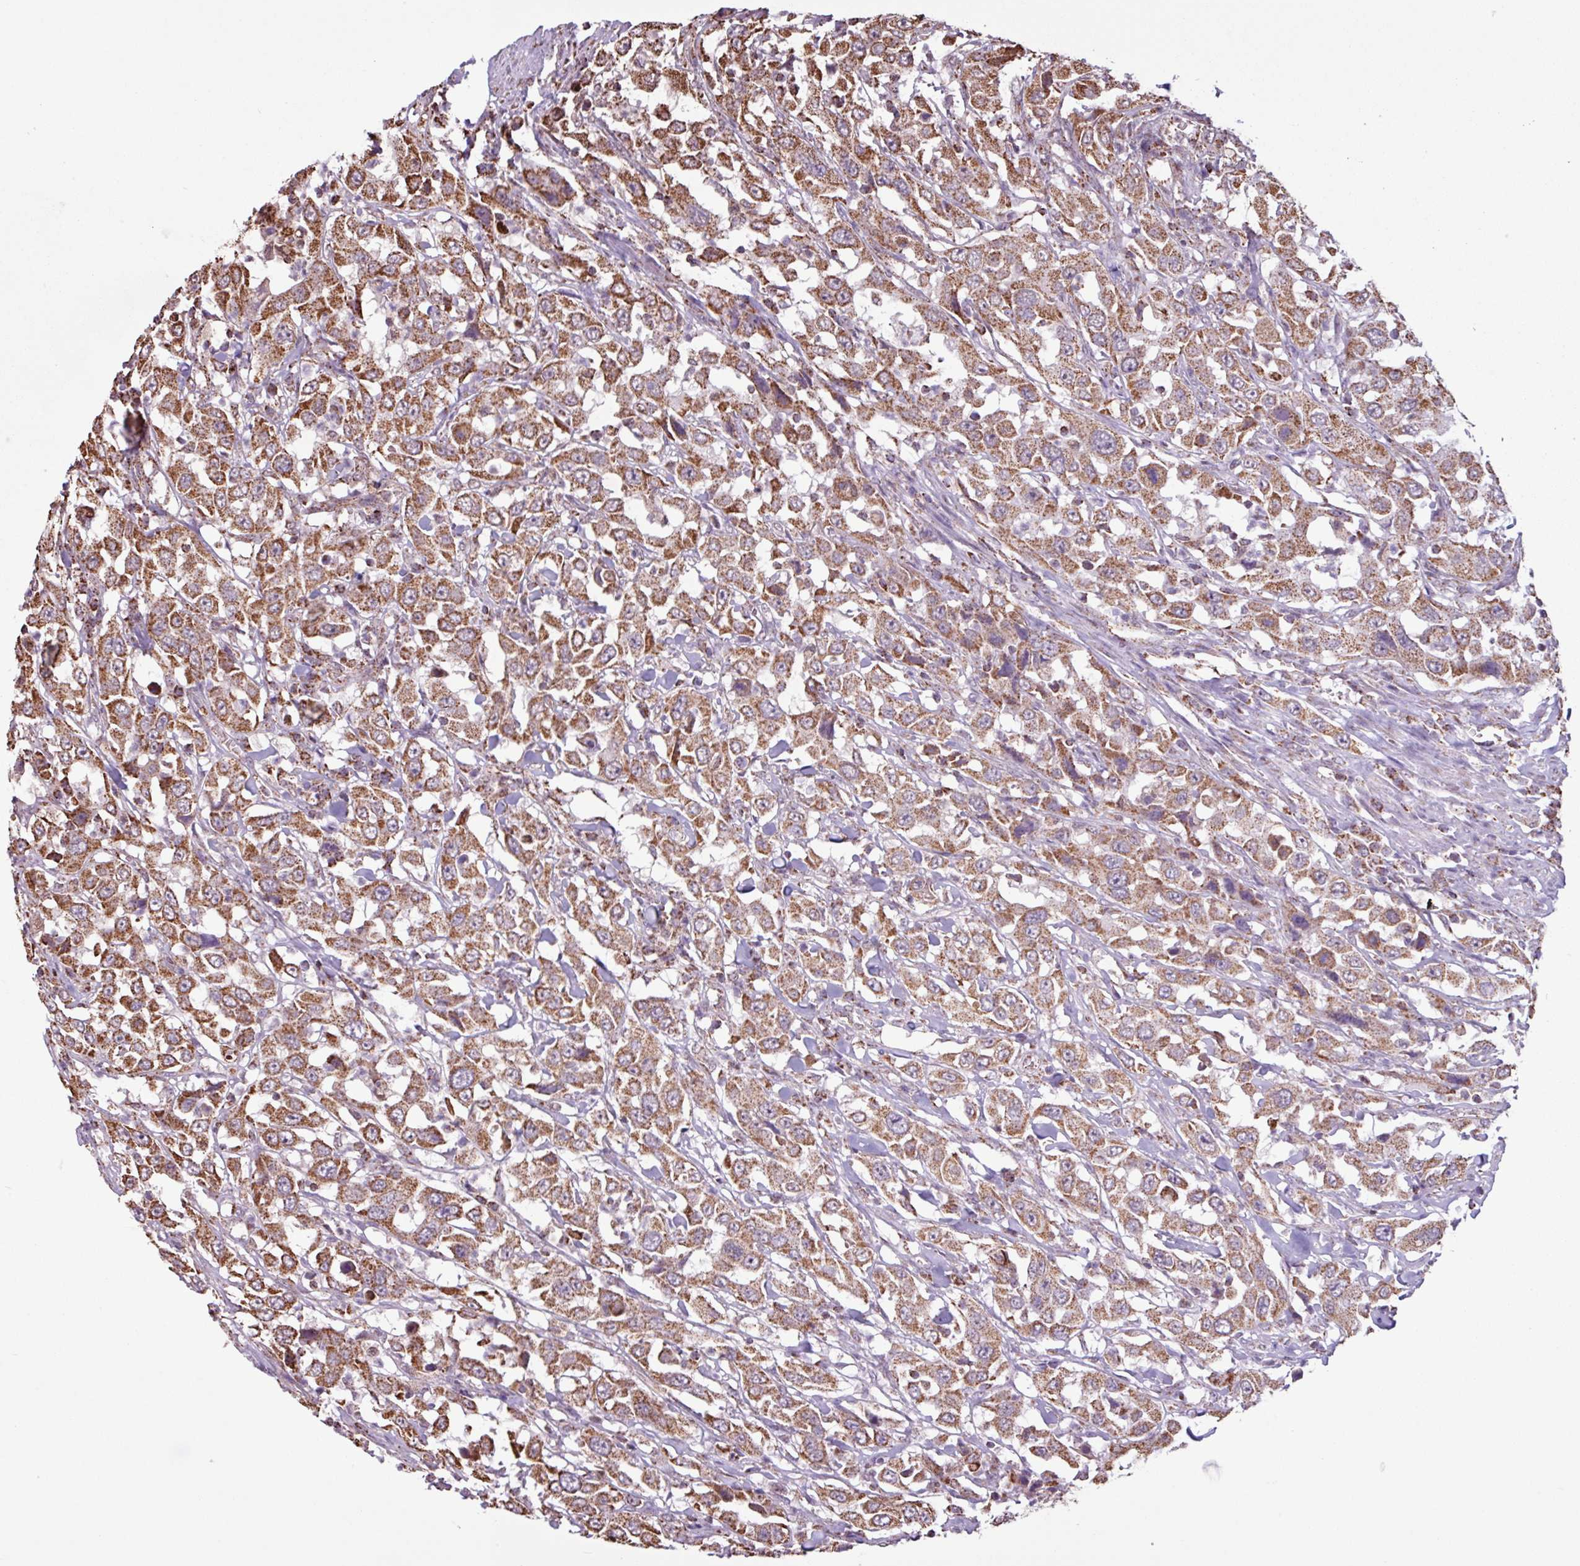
{"staining": {"intensity": "strong", "quantity": ">75%", "location": "cytoplasmic/membranous"}, "tissue": "urothelial cancer", "cell_type": "Tumor cells", "image_type": "cancer", "snomed": [{"axis": "morphology", "description": "Urothelial carcinoma, High grade"}, {"axis": "topography", "description": "Urinary bladder"}], "caption": "The photomicrograph demonstrates immunohistochemical staining of urothelial cancer. There is strong cytoplasmic/membranous staining is identified in approximately >75% of tumor cells. Nuclei are stained in blue.", "gene": "ALG8", "patient": {"sex": "male", "age": 61}}